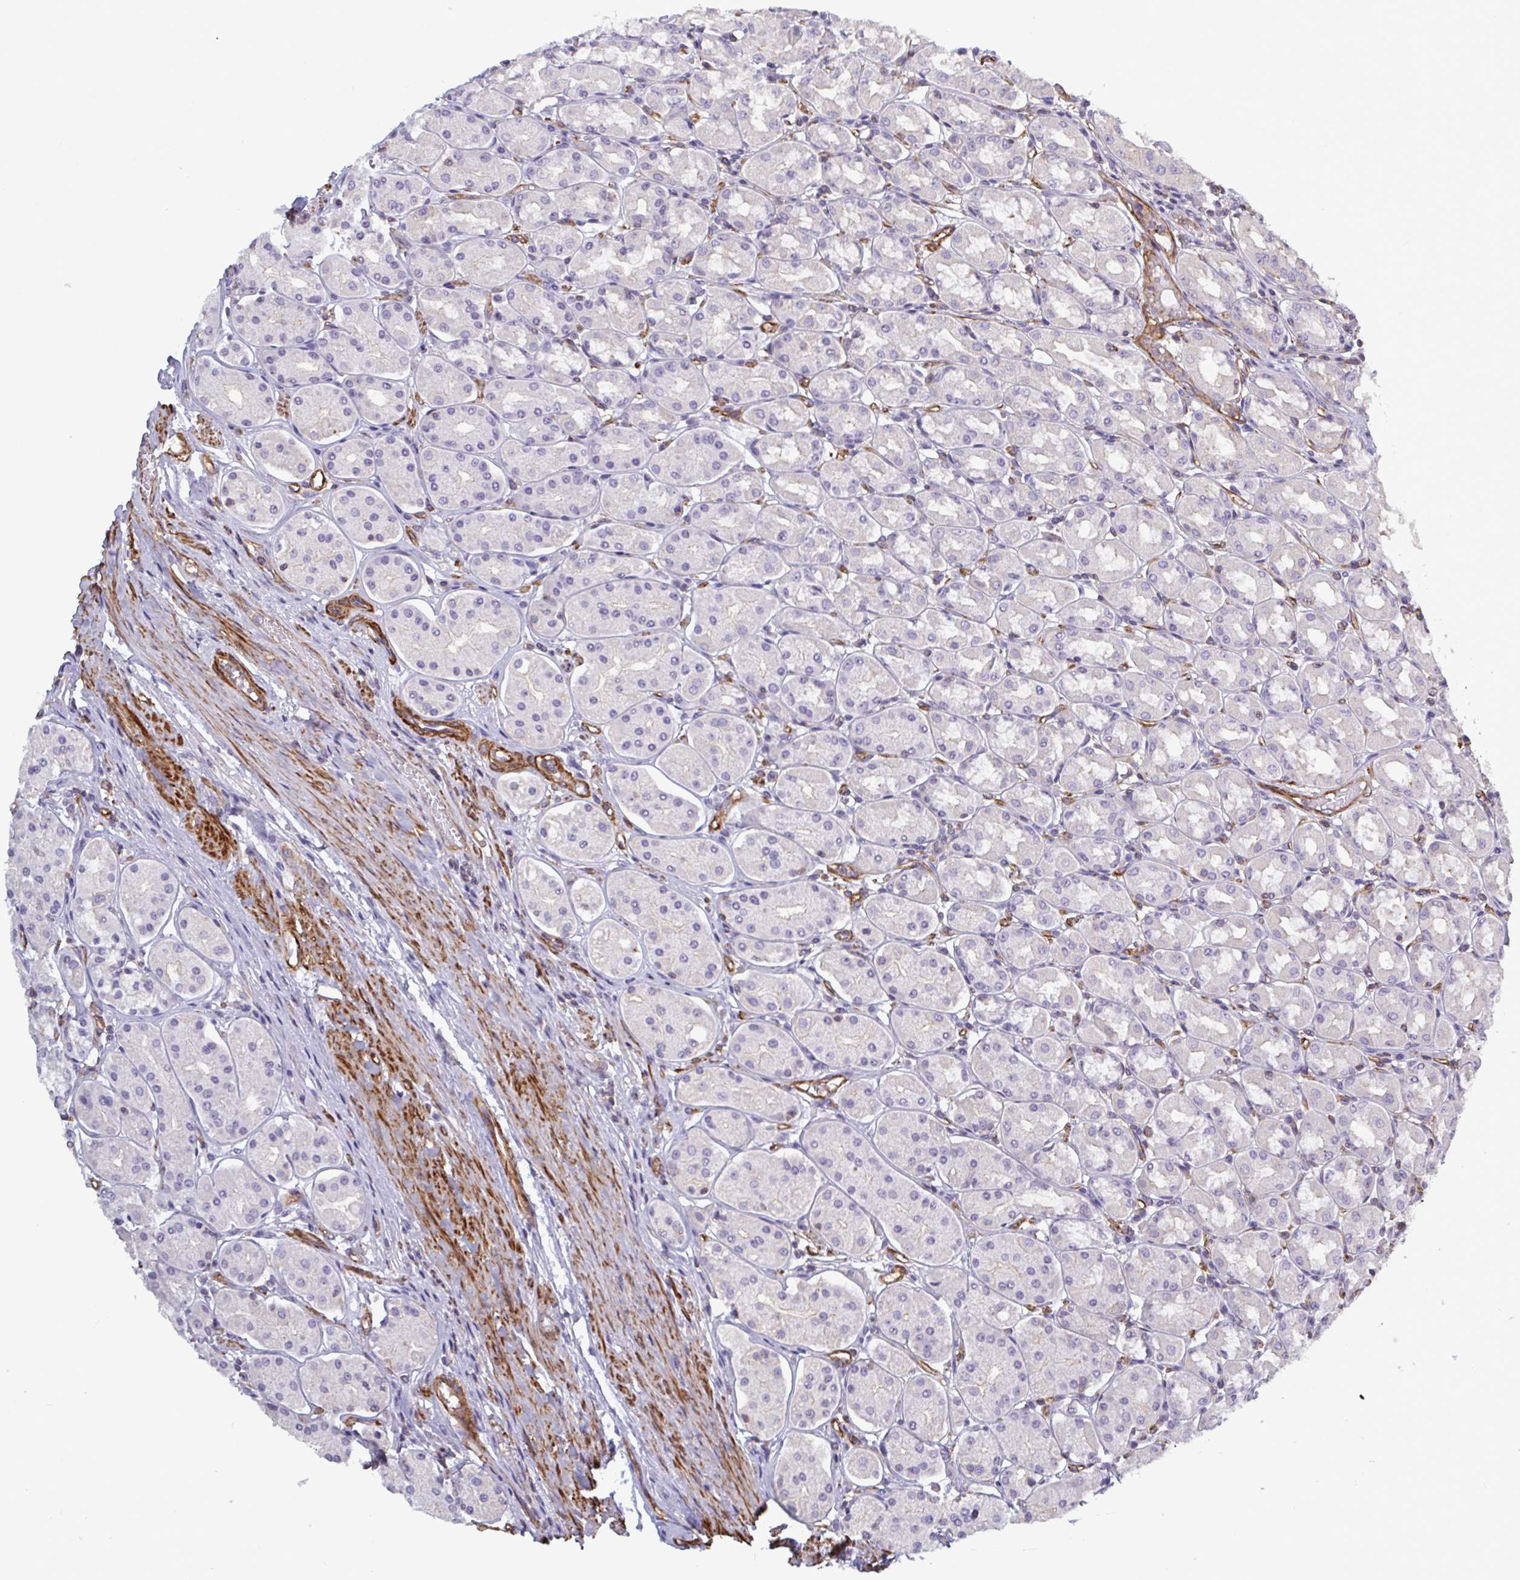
{"staining": {"intensity": "weak", "quantity": "<25%", "location": "cytoplasmic/membranous"}, "tissue": "stomach", "cell_type": "Glandular cells", "image_type": "normal", "snomed": [{"axis": "morphology", "description": "Normal tissue, NOS"}, {"axis": "topography", "description": "Stomach"}, {"axis": "topography", "description": "Stomach, lower"}], "caption": "DAB (3,3'-diaminobenzidine) immunohistochemical staining of benign human stomach demonstrates no significant positivity in glandular cells.", "gene": "SHISA7", "patient": {"sex": "female", "age": 56}}